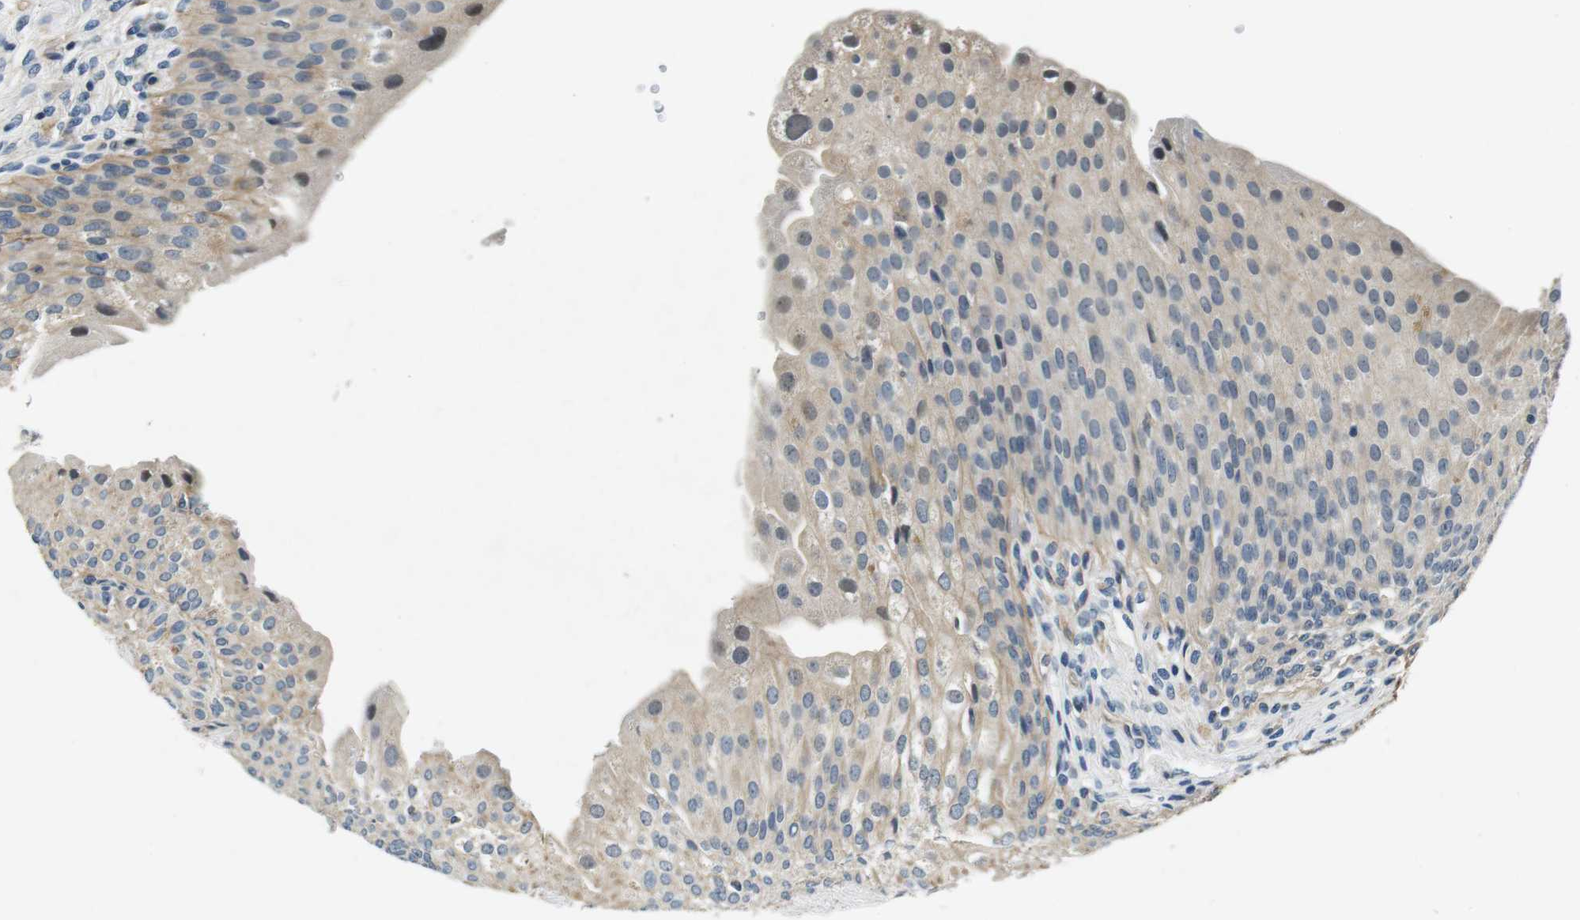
{"staining": {"intensity": "weak", "quantity": ">75%", "location": "cytoplasmic/membranous"}, "tissue": "urinary bladder", "cell_type": "Urothelial cells", "image_type": "normal", "snomed": [{"axis": "morphology", "description": "Normal tissue, NOS"}, {"axis": "morphology", "description": "Urothelial carcinoma, High grade"}, {"axis": "topography", "description": "Urinary bladder"}], "caption": "Brown immunohistochemical staining in normal urinary bladder reveals weak cytoplasmic/membranous positivity in about >75% of urothelial cells.", "gene": "DTNA", "patient": {"sex": "male", "age": 46}}